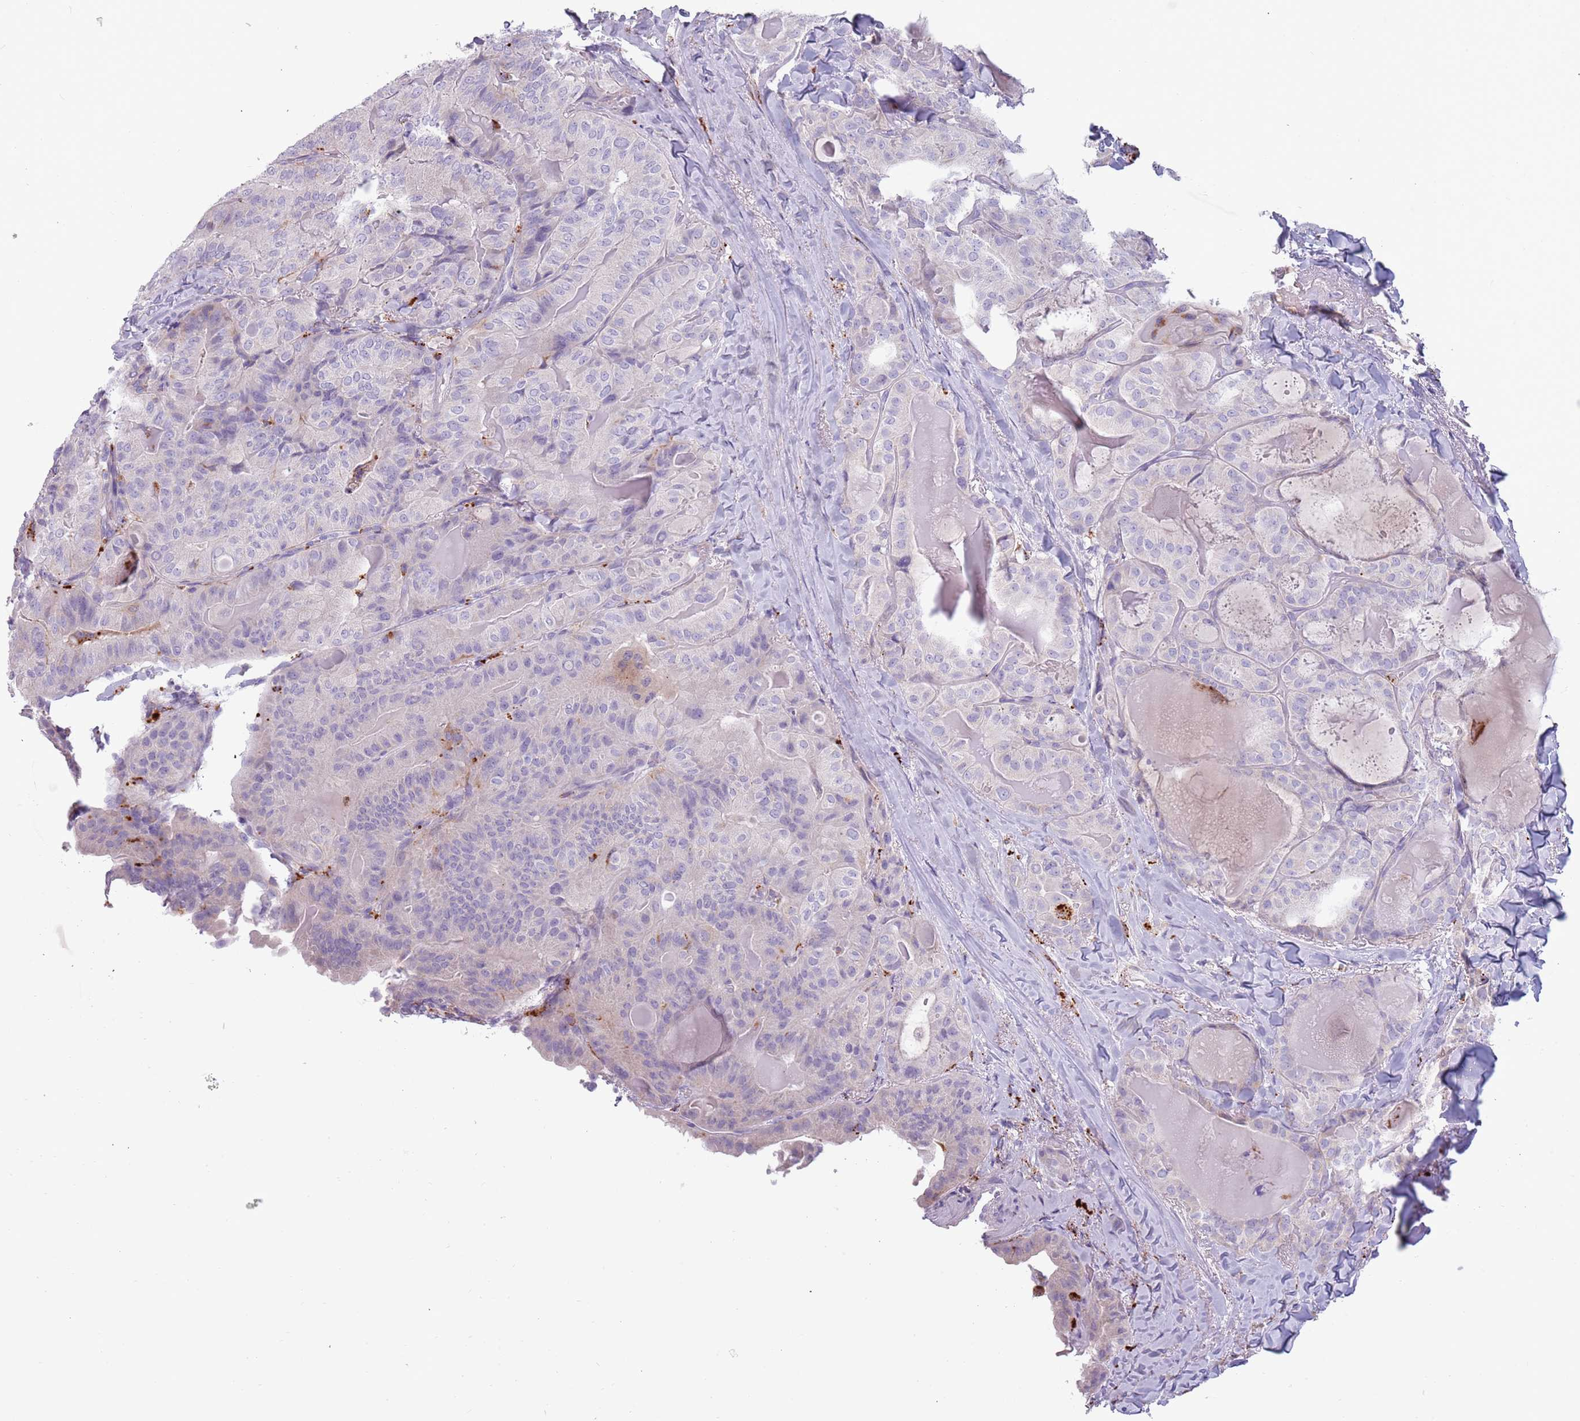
{"staining": {"intensity": "negative", "quantity": "none", "location": "none"}, "tissue": "thyroid cancer", "cell_type": "Tumor cells", "image_type": "cancer", "snomed": [{"axis": "morphology", "description": "Papillary adenocarcinoma, NOS"}, {"axis": "topography", "description": "Thyroid gland"}], "caption": "High magnification brightfield microscopy of thyroid cancer stained with DAB (3,3'-diaminobenzidine) (brown) and counterstained with hematoxylin (blue): tumor cells show no significant expression. (Stains: DAB IHC with hematoxylin counter stain, Microscopy: brightfield microscopy at high magnification).", "gene": "NWD2", "patient": {"sex": "female", "age": 68}}